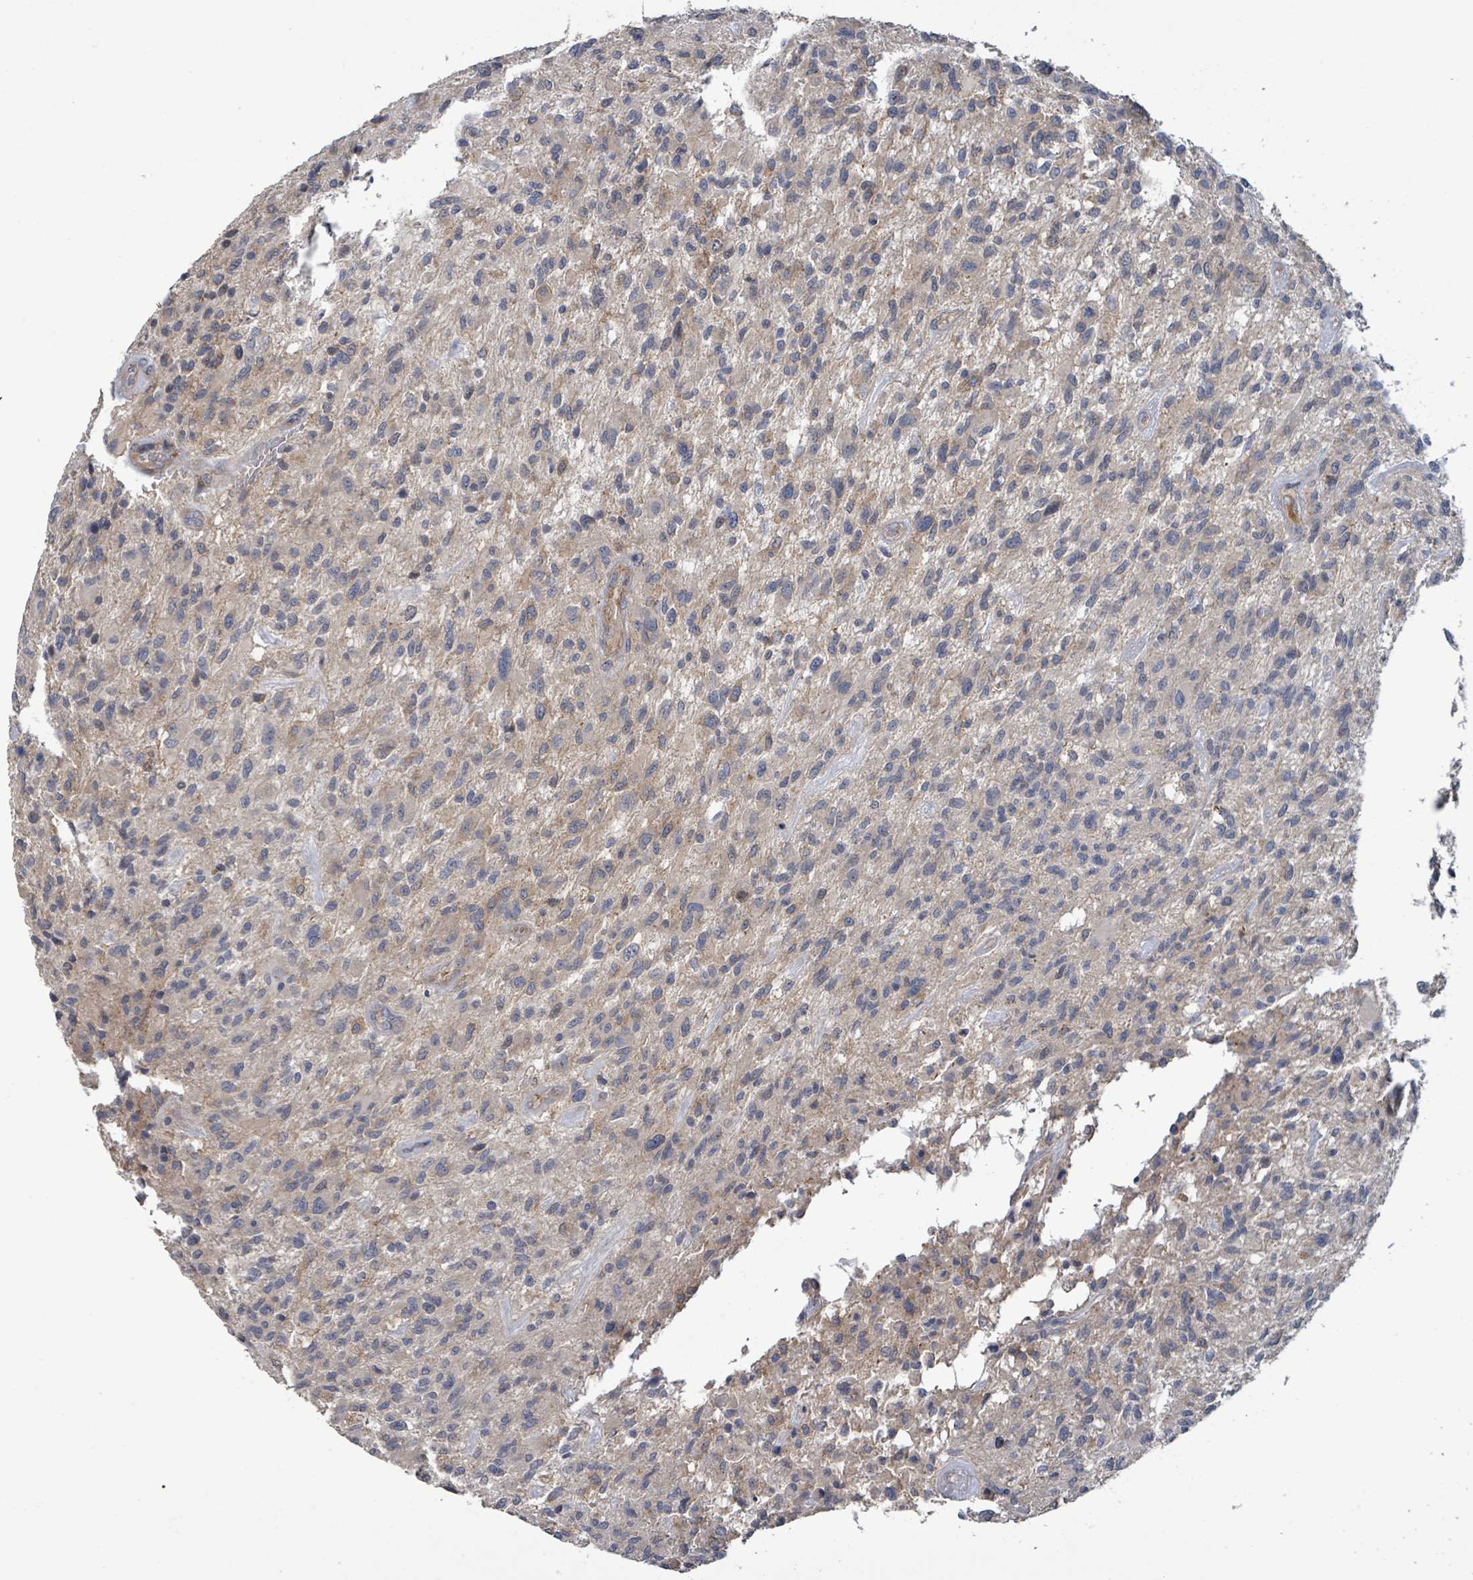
{"staining": {"intensity": "weak", "quantity": "<25%", "location": "cytoplasmic/membranous"}, "tissue": "glioma", "cell_type": "Tumor cells", "image_type": "cancer", "snomed": [{"axis": "morphology", "description": "Glioma, malignant, High grade"}, {"axis": "topography", "description": "Brain"}], "caption": "Malignant glioma (high-grade) stained for a protein using IHC demonstrates no positivity tumor cells.", "gene": "PLAAT1", "patient": {"sex": "male", "age": 47}}